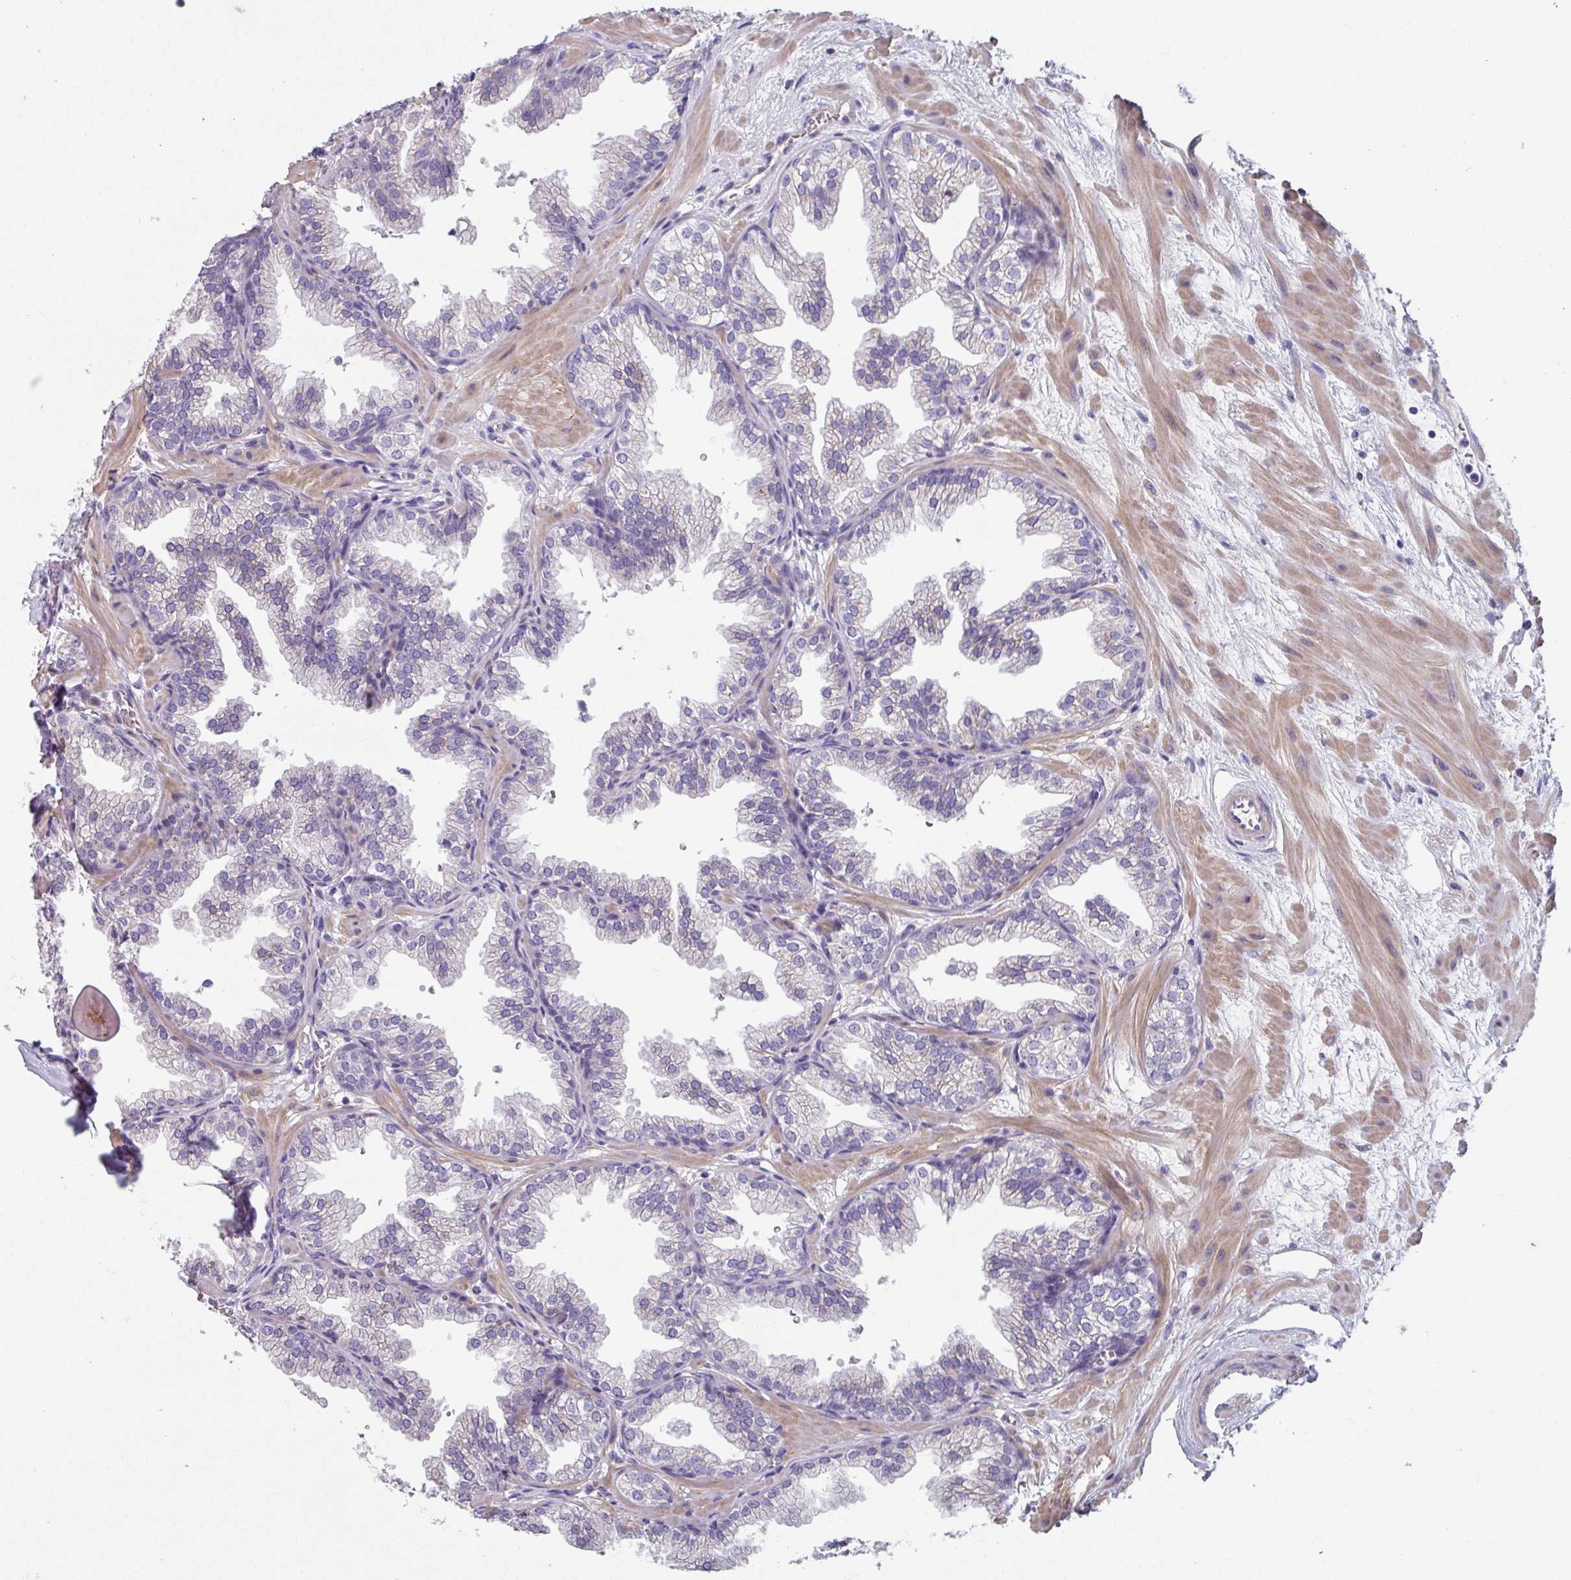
{"staining": {"intensity": "weak", "quantity": "<25%", "location": "cytoplasmic/membranous"}, "tissue": "prostate", "cell_type": "Glandular cells", "image_type": "normal", "snomed": [{"axis": "morphology", "description": "Normal tissue, NOS"}, {"axis": "topography", "description": "Prostate"}], "caption": "Immunohistochemistry of unremarkable prostate reveals no staining in glandular cells. Nuclei are stained in blue.", "gene": "TMEM132A", "patient": {"sex": "male", "age": 37}}